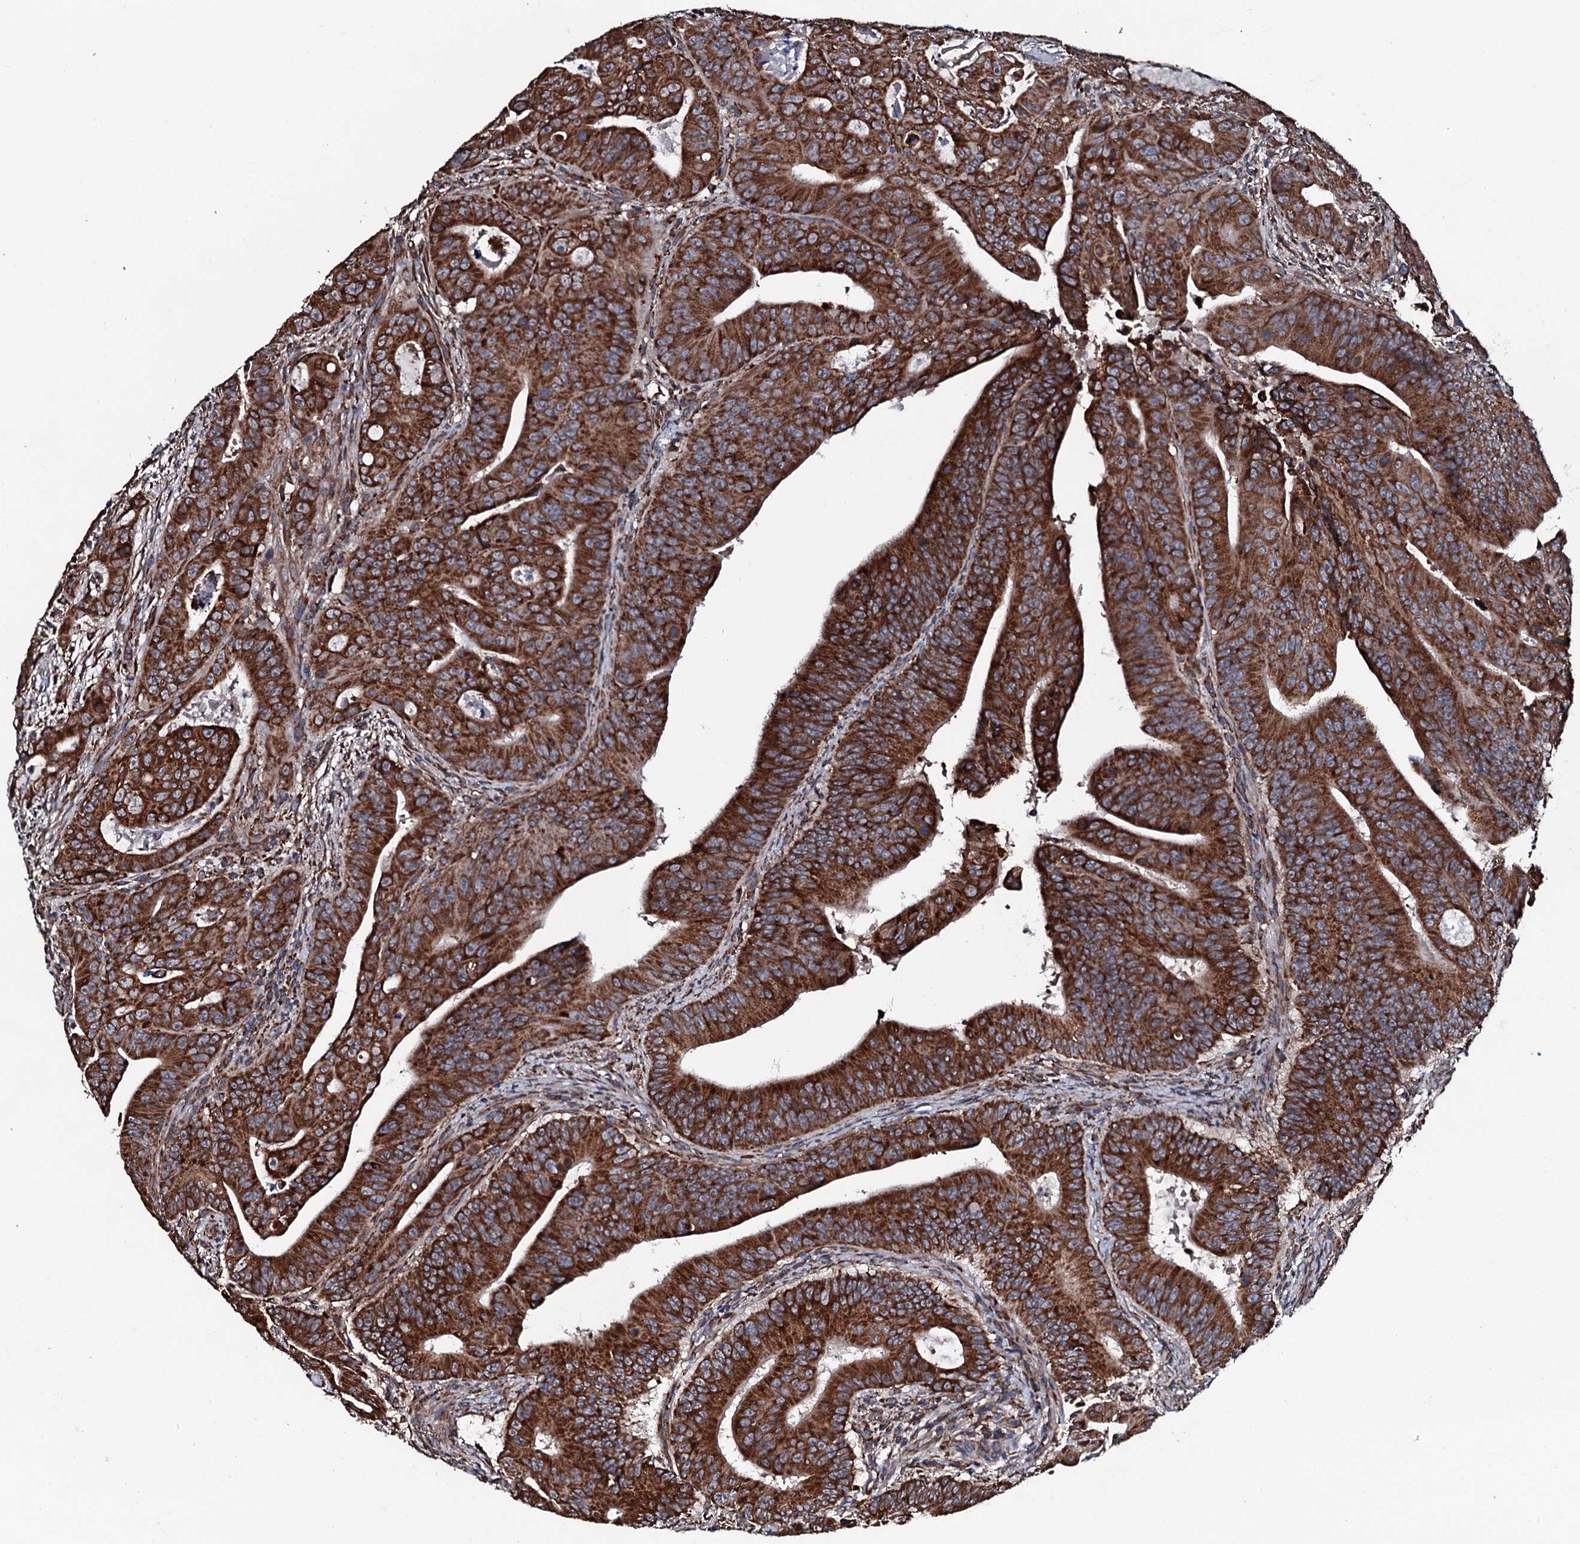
{"staining": {"intensity": "strong", "quantity": ">75%", "location": "cytoplasmic/membranous"}, "tissue": "colorectal cancer", "cell_type": "Tumor cells", "image_type": "cancer", "snomed": [{"axis": "morphology", "description": "Adenocarcinoma, NOS"}, {"axis": "topography", "description": "Rectum"}], "caption": "A brown stain labels strong cytoplasmic/membranous staining of a protein in colorectal adenocarcinoma tumor cells.", "gene": "RAB12", "patient": {"sex": "female", "age": 75}}